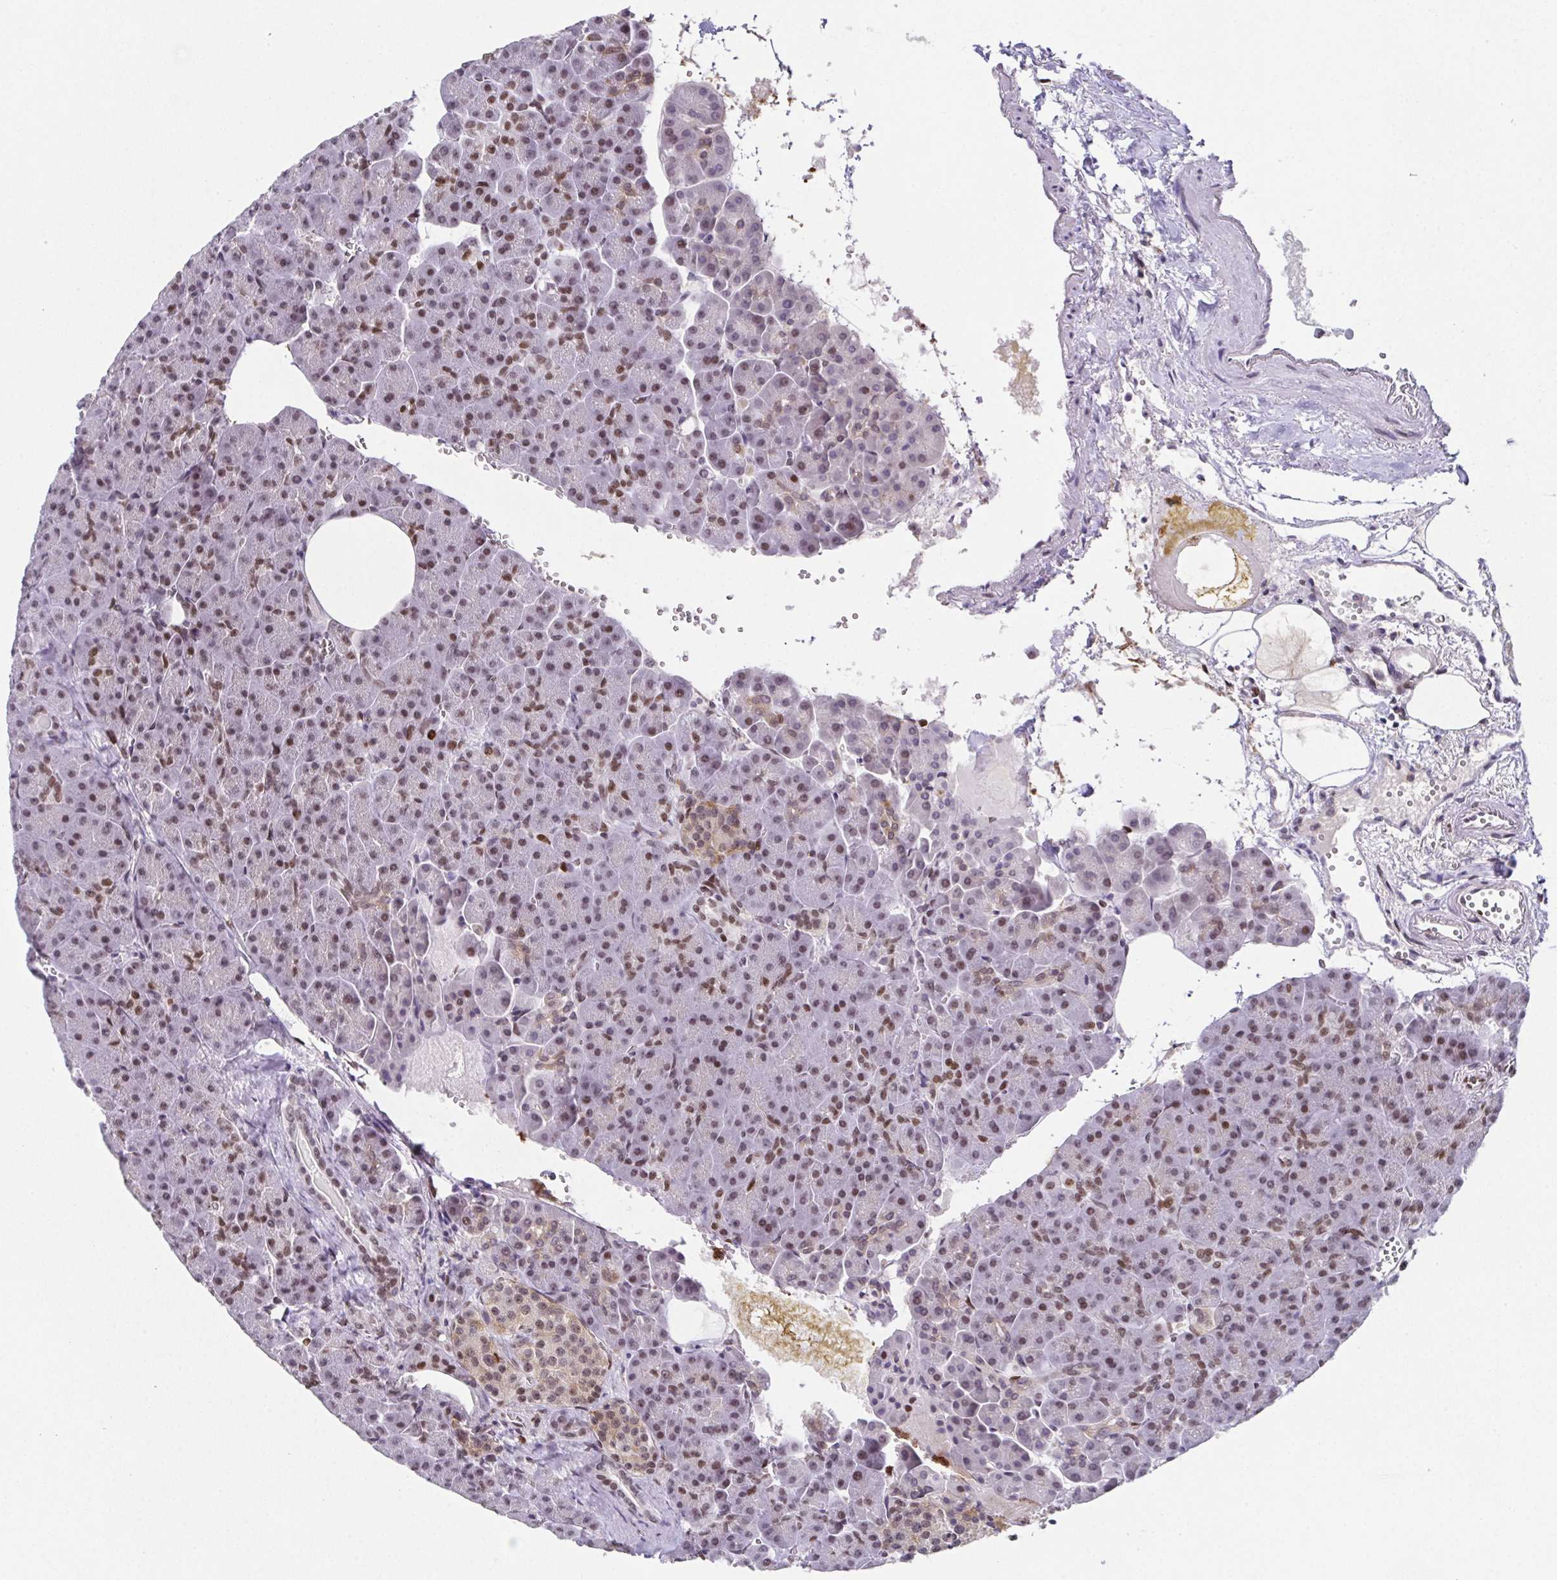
{"staining": {"intensity": "moderate", "quantity": "25%-75%", "location": "nuclear"}, "tissue": "pancreas", "cell_type": "Exocrine glandular cells", "image_type": "normal", "snomed": [{"axis": "morphology", "description": "Normal tissue, NOS"}, {"axis": "topography", "description": "Pancreas"}], "caption": "Immunohistochemical staining of normal pancreas exhibits 25%-75% levels of moderate nuclear protein staining in approximately 25%-75% of exocrine glandular cells.", "gene": "RB1", "patient": {"sex": "female", "age": 74}}